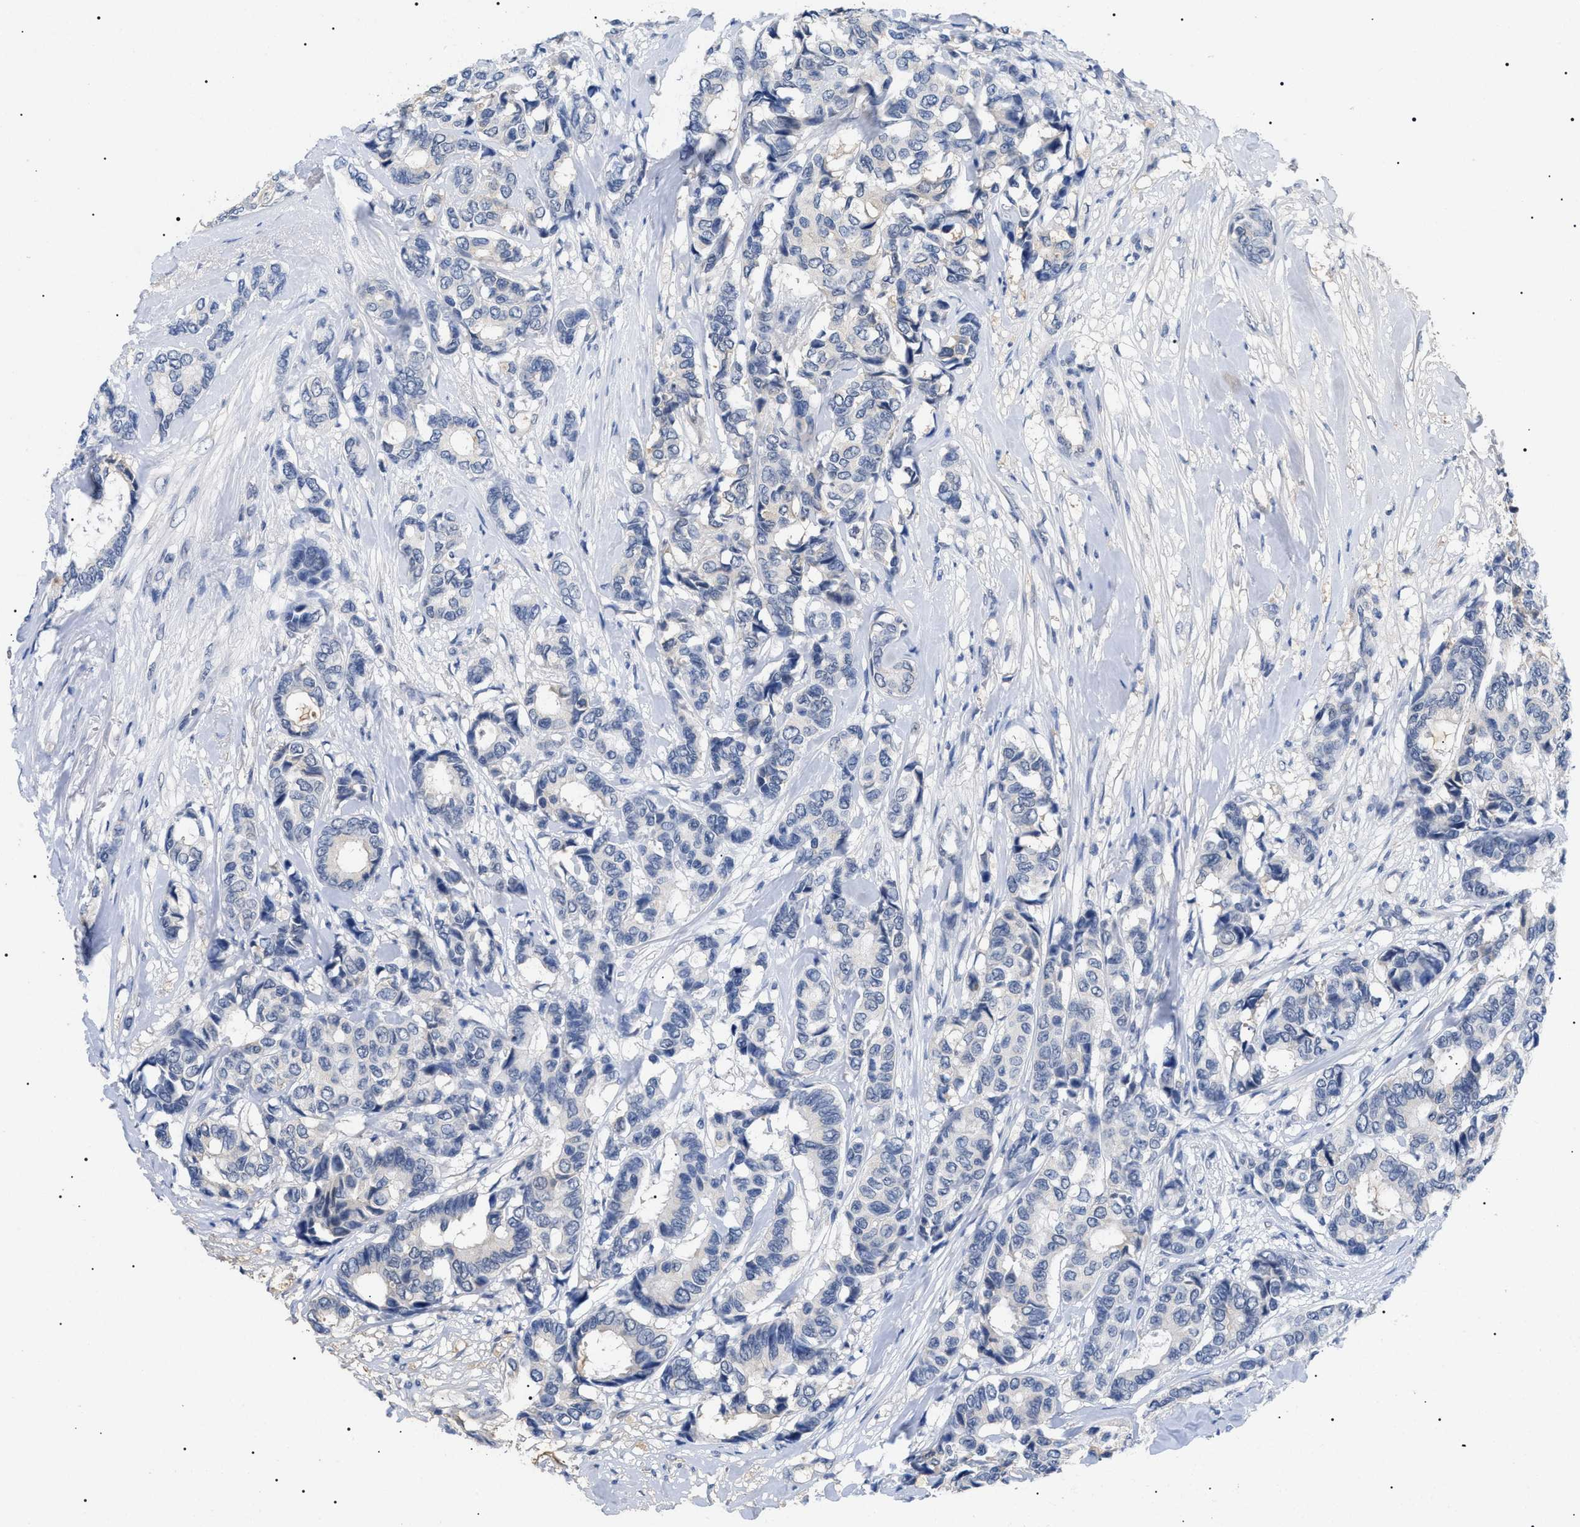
{"staining": {"intensity": "negative", "quantity": "none", "location": "none"}, "tissue": "breast cancer", "cell_type": "Tumor cells", "image_type": "cancer", "snomed": [{"axis": "morphology", "description": "Duct carcinoma"}, {"axis": "topography", "description": "Breast"}], "caption": "Immunohistochemical staining of human intraductal carcinoma (breast) reveals no significant positivity in tumor cells.", "gene": "PRRT2", "patient": {"sex": "female", "age": 87}}